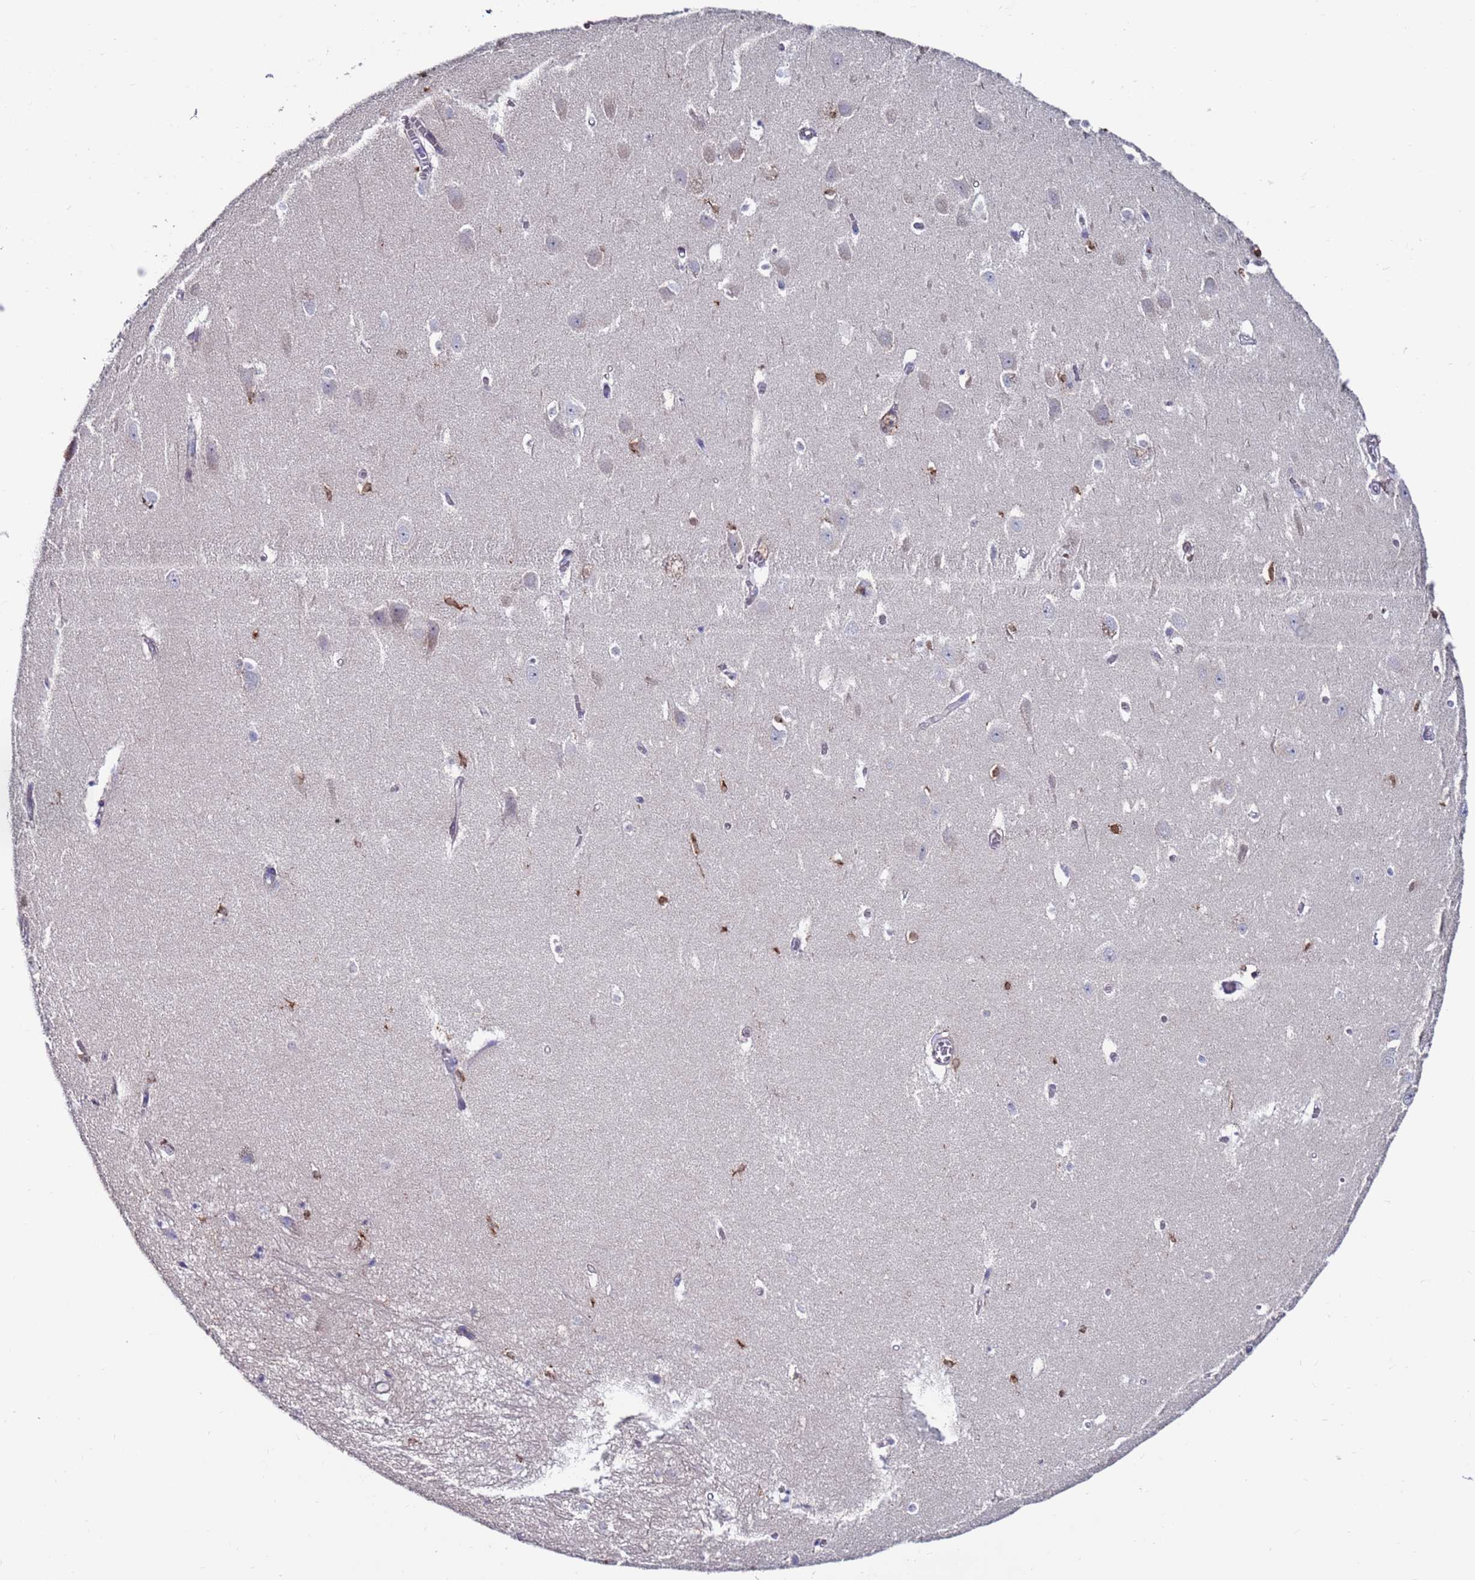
{"staining": {"intensity": "negative", "quantity": "none", "location": "none"}, "tissue": "hippocampus", "cell_type": "Glial cells", "image_type": "normal", "snomed": [{"axis": "morphology", "description": "Normal tissue, NOS"}, {"axis": "topography", "description": "Hippocampus"}], "caption": "This is an IHC image of benign human hippocampus. There is no positivity in glial cells.", "gene": "GREB1L", "patient": {"sex": "female", "age": 64}}